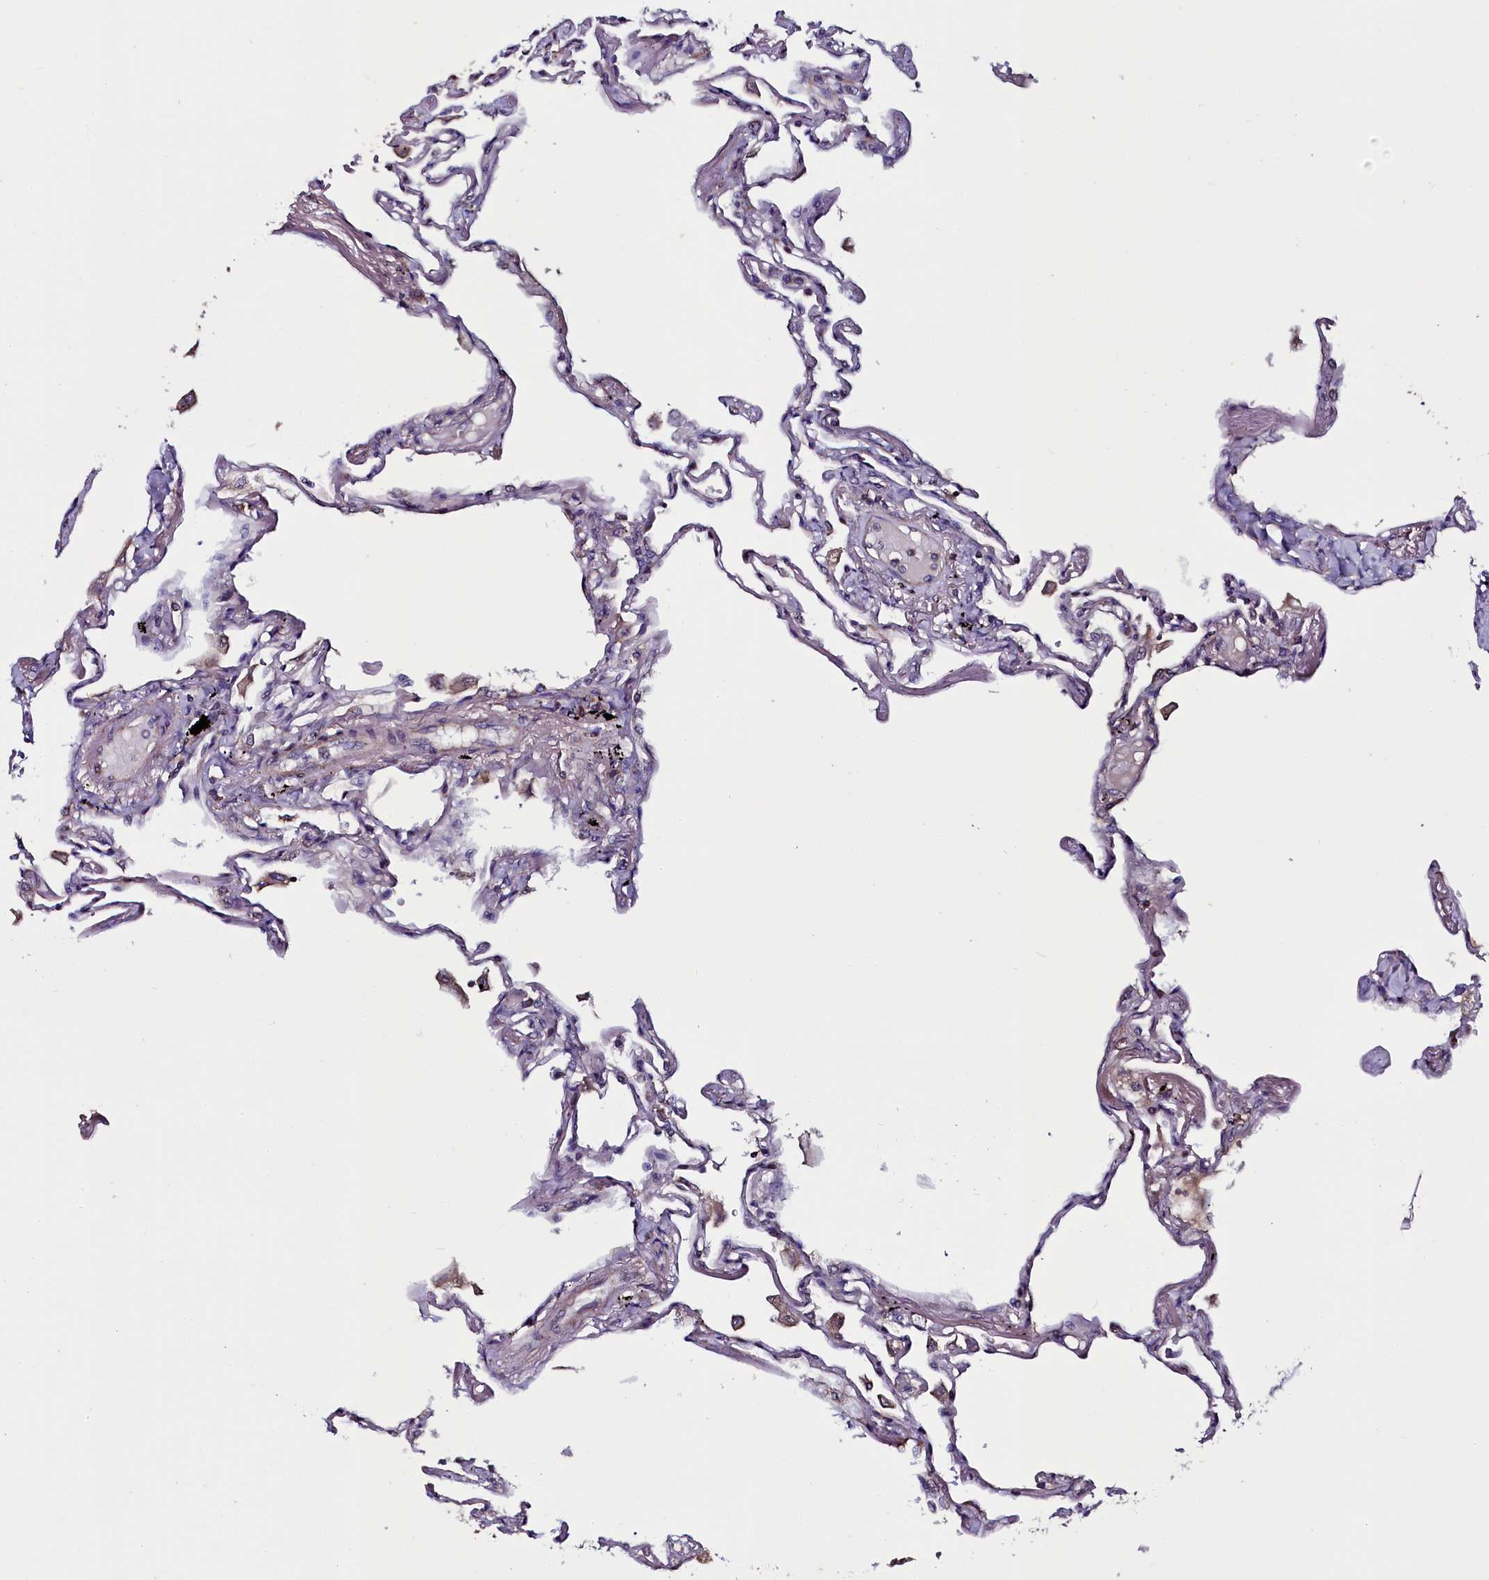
{"staining": {"intensity": "negative", "quantity": "none", "location": "none"}, "tissue": "lung", "cell_type": "Alveolar cells", "image_type": "normal", "snomed": [{"axis": "morphology", "description": "Normal tissue, NOS"}, {"axis": "topography", "description": "Lung"}], "caption": "The IHC image has no significant expression in alveolar cells of lung. Nuclei are stained in blue.", "gene": "NAA80", "patient": {"sex": "female", "age": 67}}